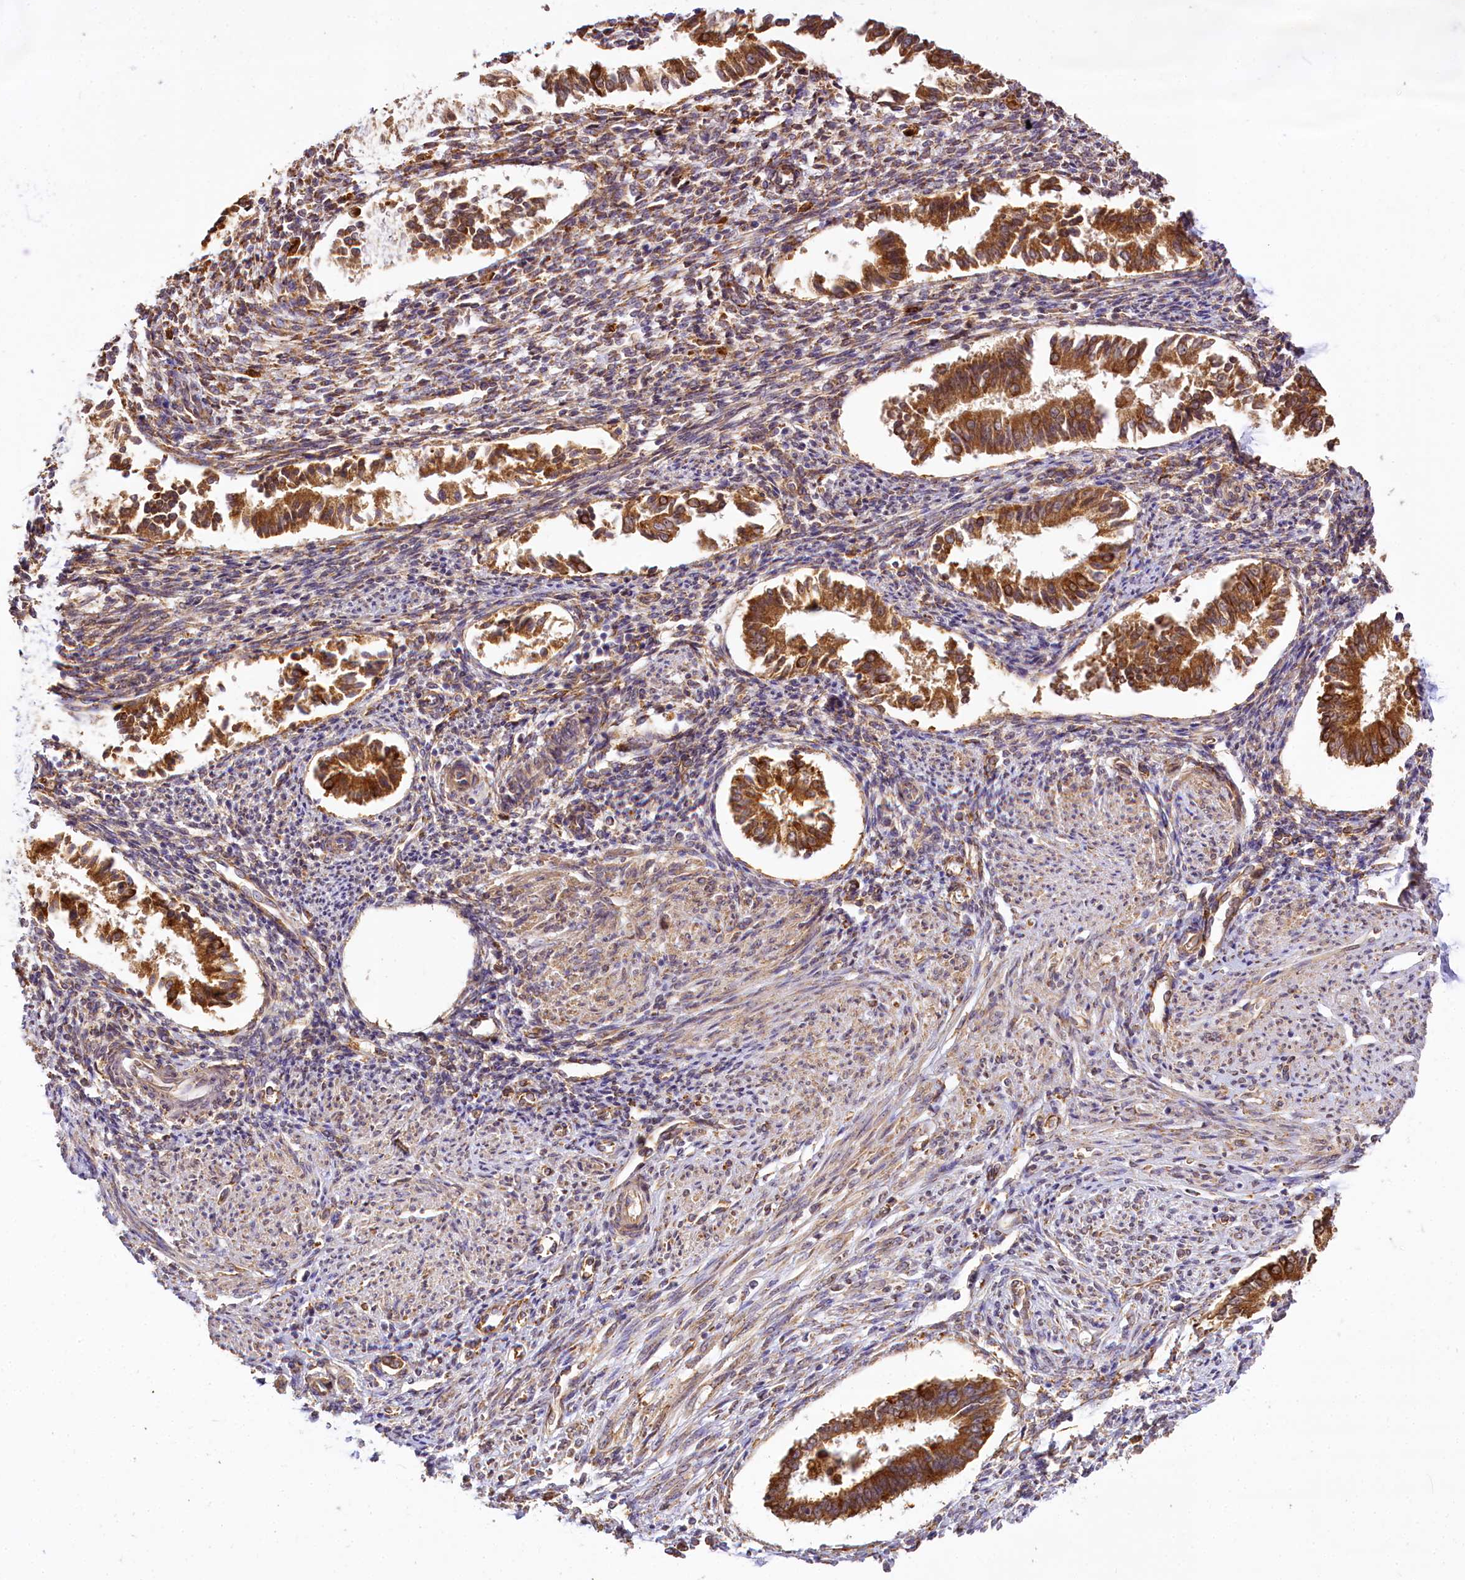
{"staining": {"intensity": "strong", "quantity": "<25%", "location": "cytoplasmic/membranous"}, "tissue": "endometrium", "cell_type": "Cells in endometrial stroma", "image_type": "normal", "snomed": [{"axis": "morphology", "description": "Normal tissue, NOS"}, {"axis": "topography", "description": "Uterus"}, {"axis": "topography", "description": "Endometrium"}], "caption": "Immunohistochemical staining of unremarkable human endometrium exhibits medium levels of strong cytoplasmic/membranous positivity in about <25% of cells in endometrial stroma.", "gene": "PPIP5K2", "patient": {"sex": "female", "age": 48}}